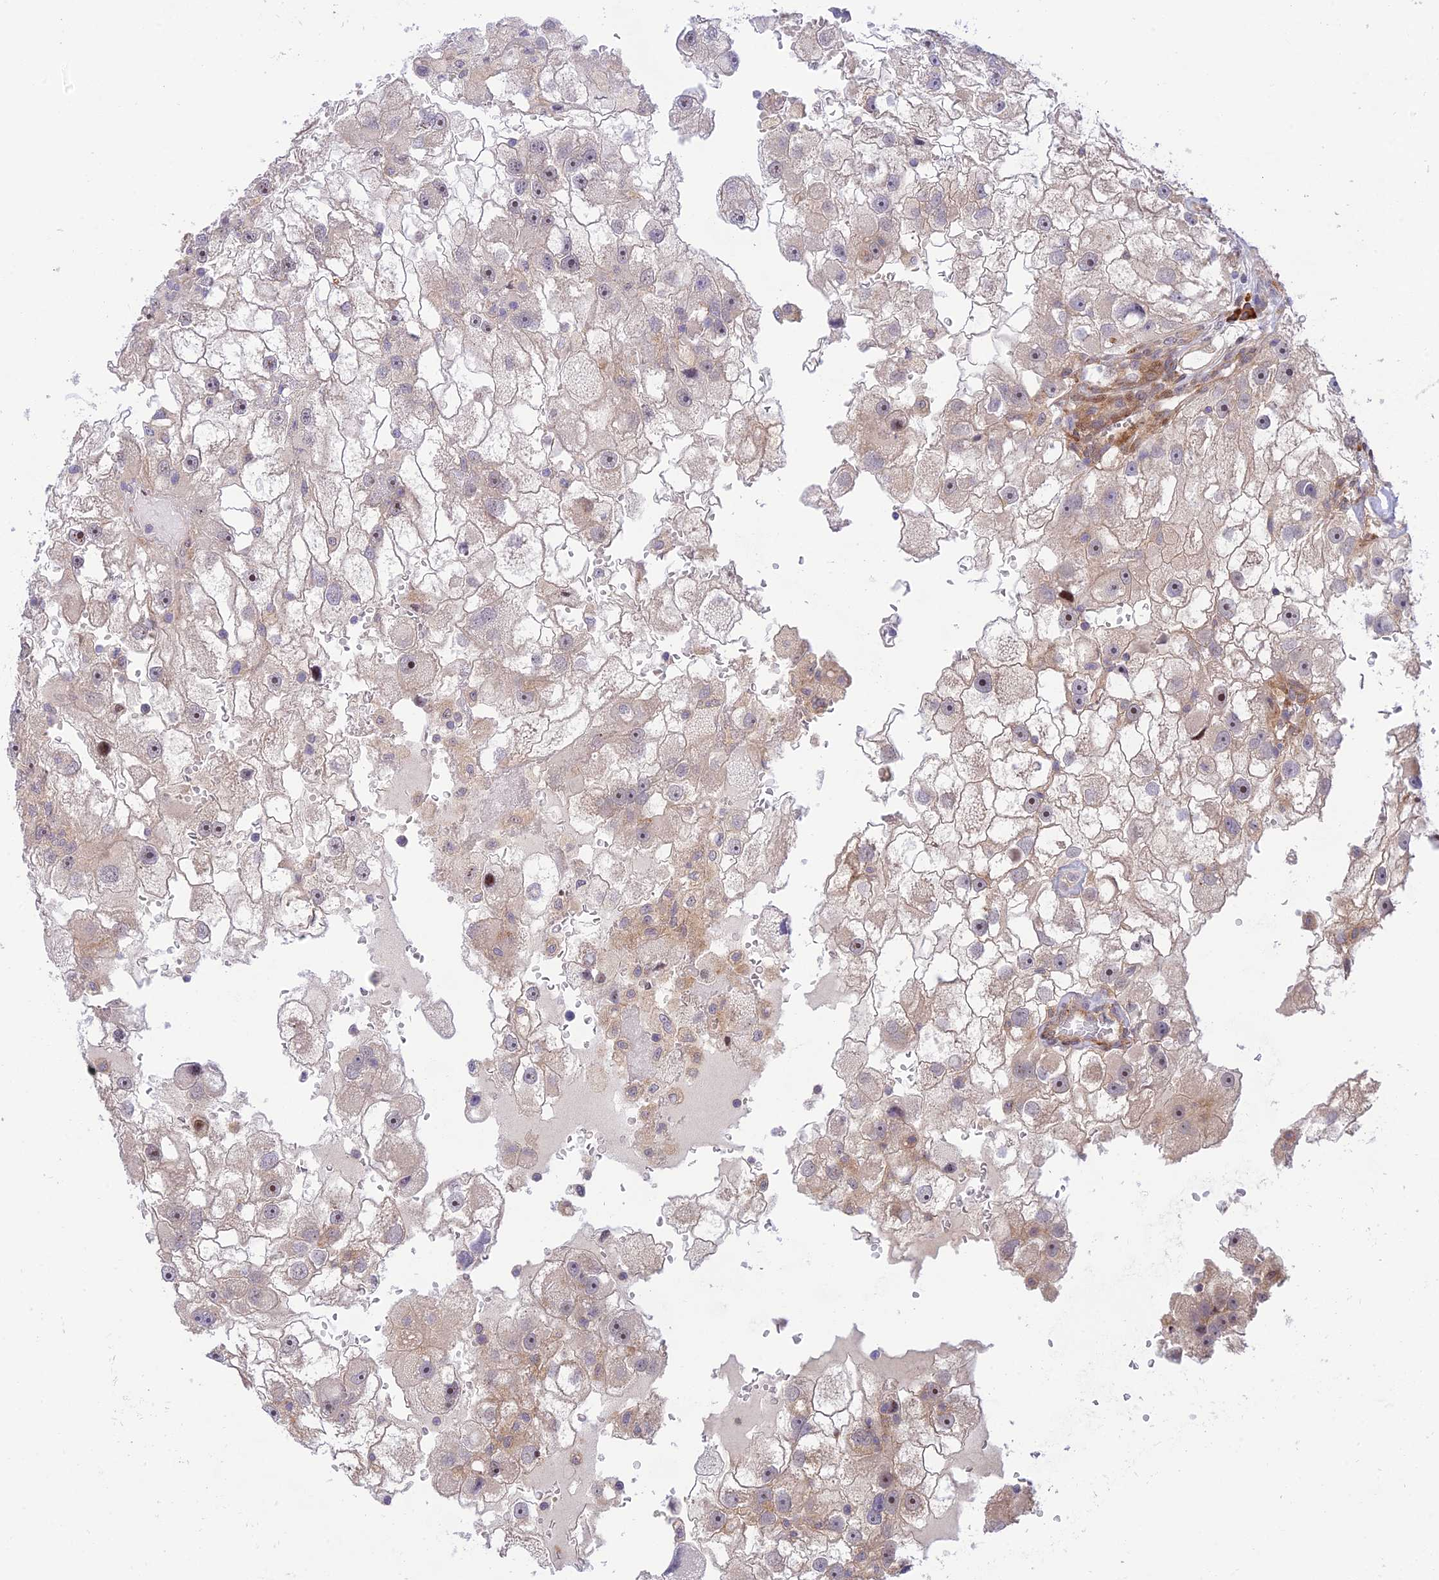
{"staining": {"intensity": "moderate", "quantity": "<25%", "location": "nuclear"}, "tissue": "renal cancer", "cell_type": "Tumor cells", "image_type": "cancer", "snomed": [{"axis": "morphology", "description": "Adenocarcinoma, NOS"}, {"axis": "topography", "description": "Kidney"}], "caption": "Protein staining reveals moderate nuclear expression in about <25% of tumor cells in renal cancer (adenocarcinoma).", "gene": "ZNF584", "patient": {"sex": "male", "age": 63}}